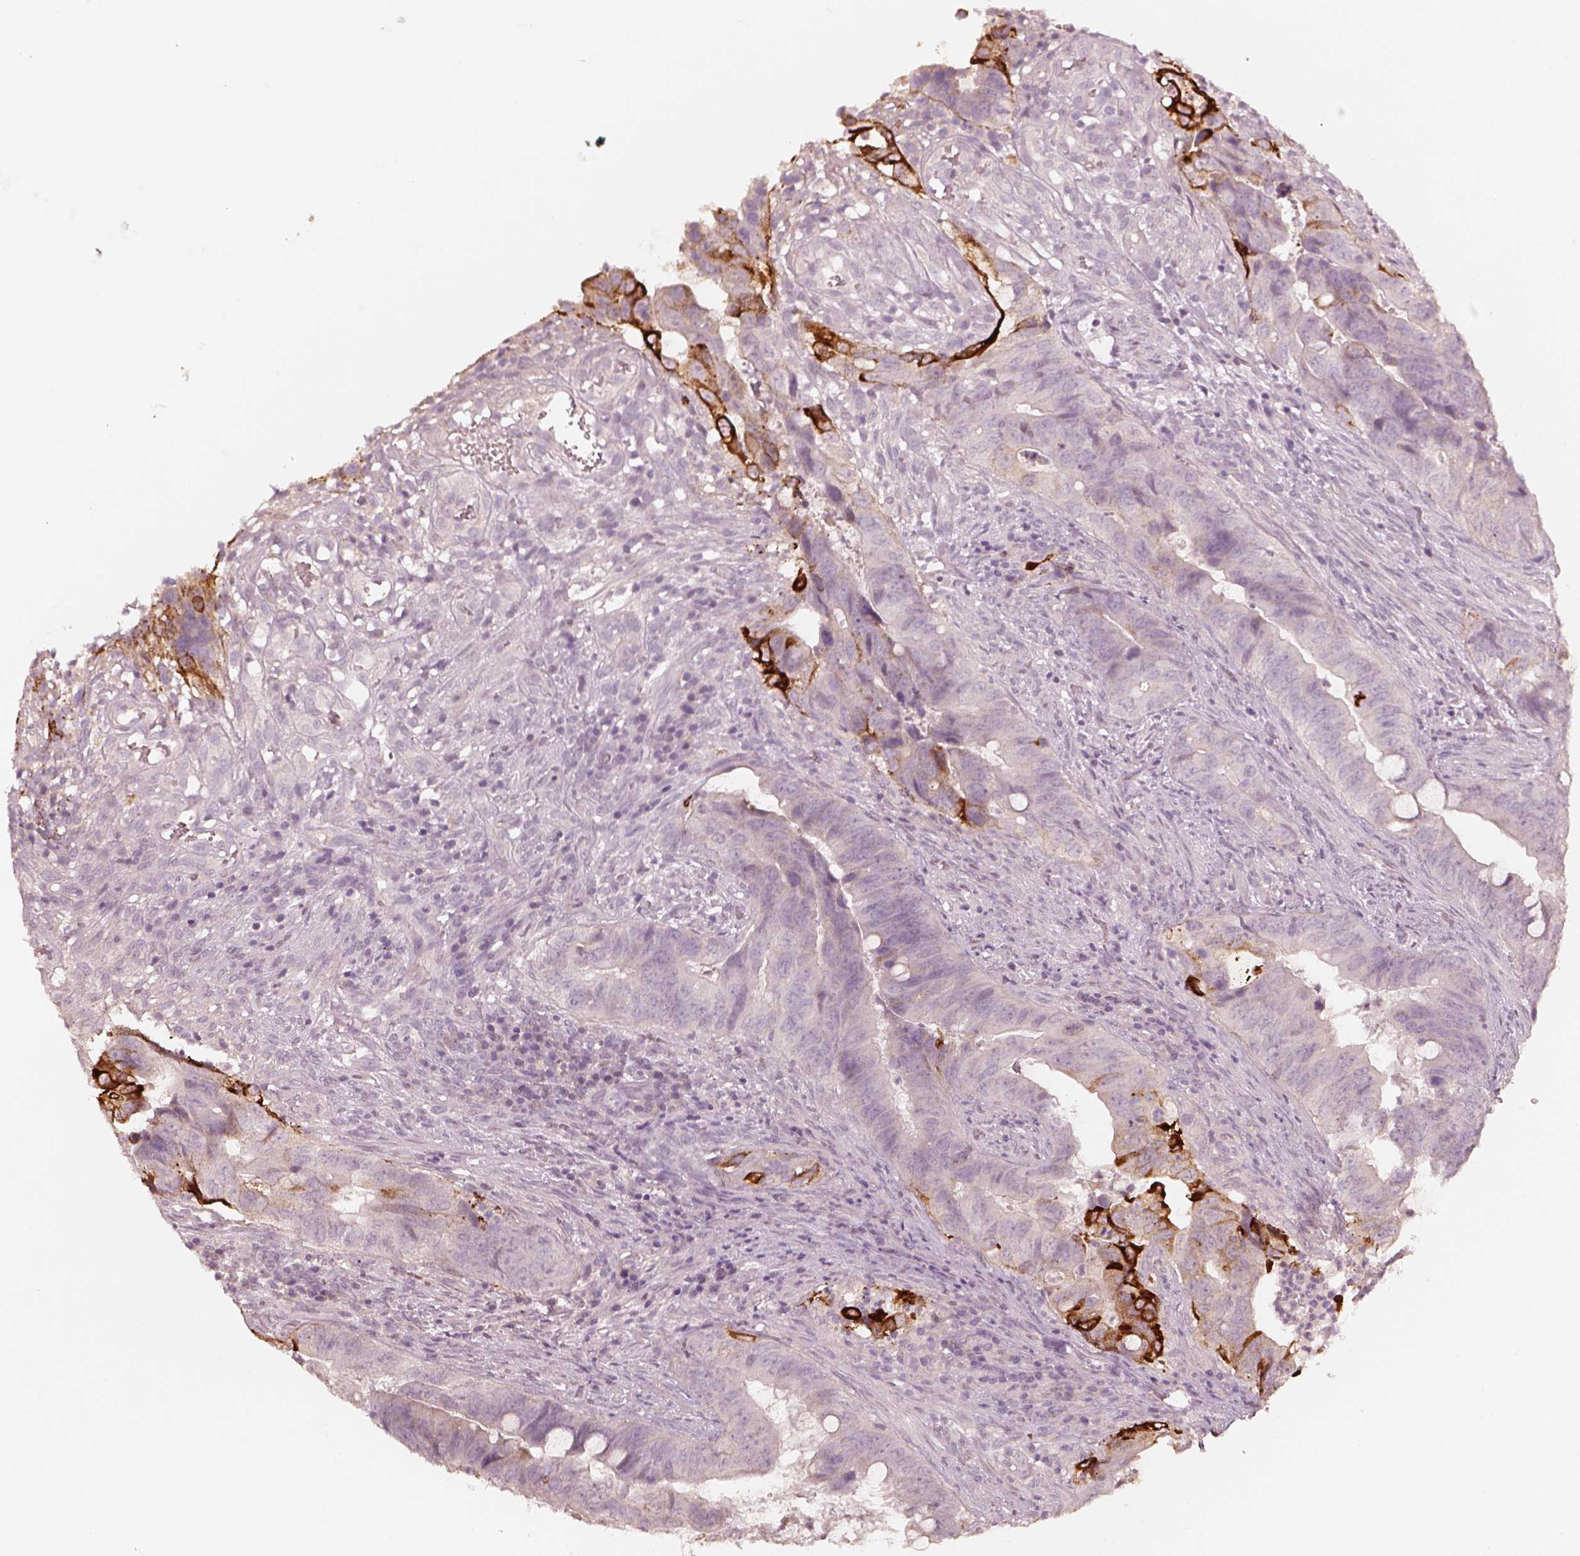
{"staining": {"intensity": "strong", "quantity": "<25%", "location": "cytoplasmic/membranous"}, "tissue": "colorectal cancer", "cell_type": "Tumor cells", "image_type": "cancer", "snomed": [{"axis": "morphology", "description": "Adenocarcinoma, NOS"}, {"axis": "topography", "description": "Colon"}], "caption": "Immunohistochemistry (IHC) image of neoplastic tissue: human colorectal adenocarcinoma stained using IHC reveals medium levels of strong protein expression localized specifically in the cytoplasmic/membranous of tumor cells, appearing as a cytoplasmic/membranous brown color.", "gene": "LAMC2", "patient": {"sex": "female", "age": 82}}